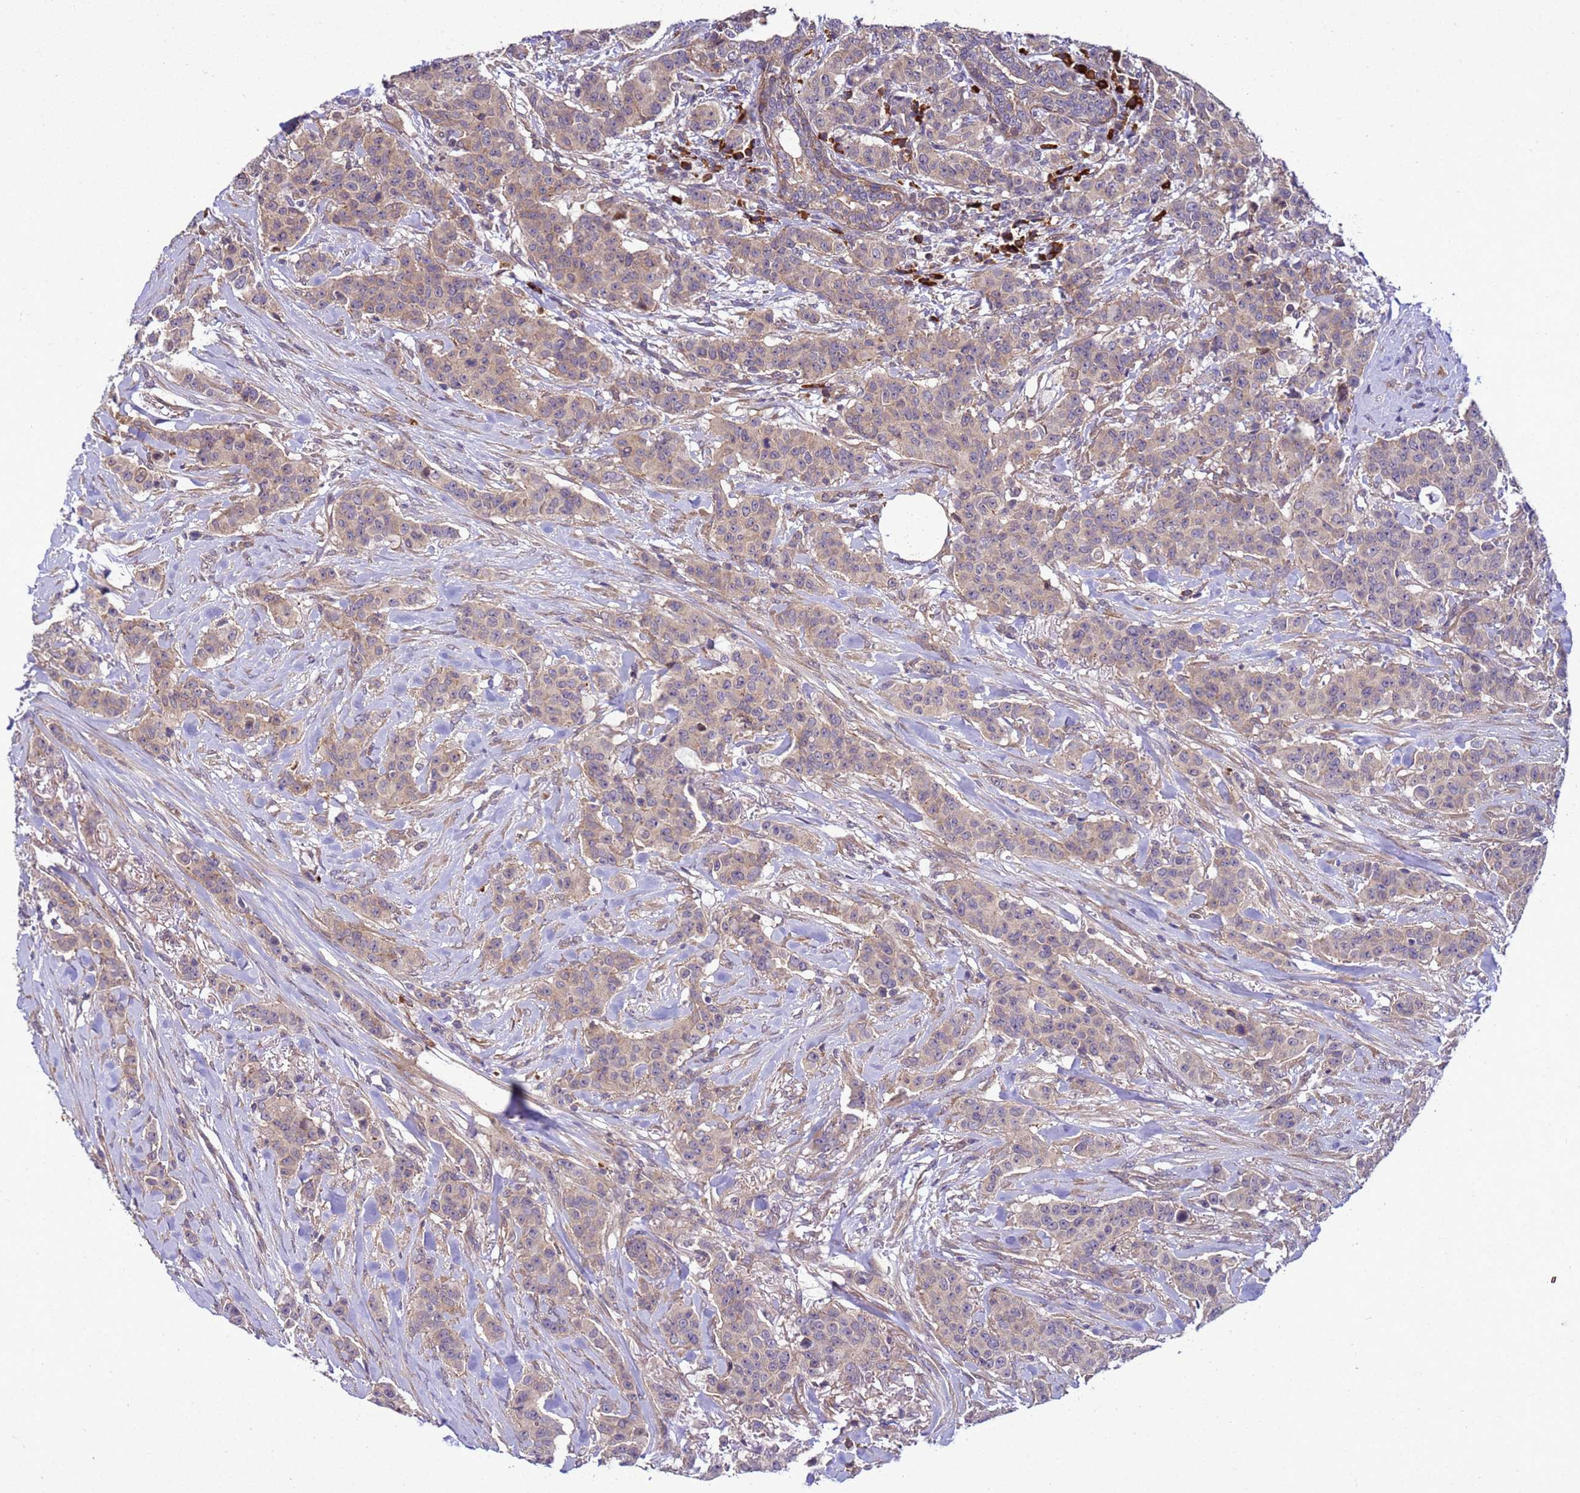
{"staining": {"intensity": "moderate", "quantity": "25%-75%", "location": "cytoplasmic/membranous"}, "tissue": "breast cancer", "cell_type": "Tumor cells", "image_type": "cancer", "snomed": [{"axis": "morphology", "description": "Duct carcinoma"}, {"axis": "topography", "description": "Breast"}], "caption": "This histopathology image exhibits immunohistochemistry (IHC) staining of breast intraductal carcinoma, with medium moderate cytoplasmic/membranous positivity in about 25%-75% of tumor cells.", "gene": "GEN1", "patient": {"sex": "female", "age": 40}}